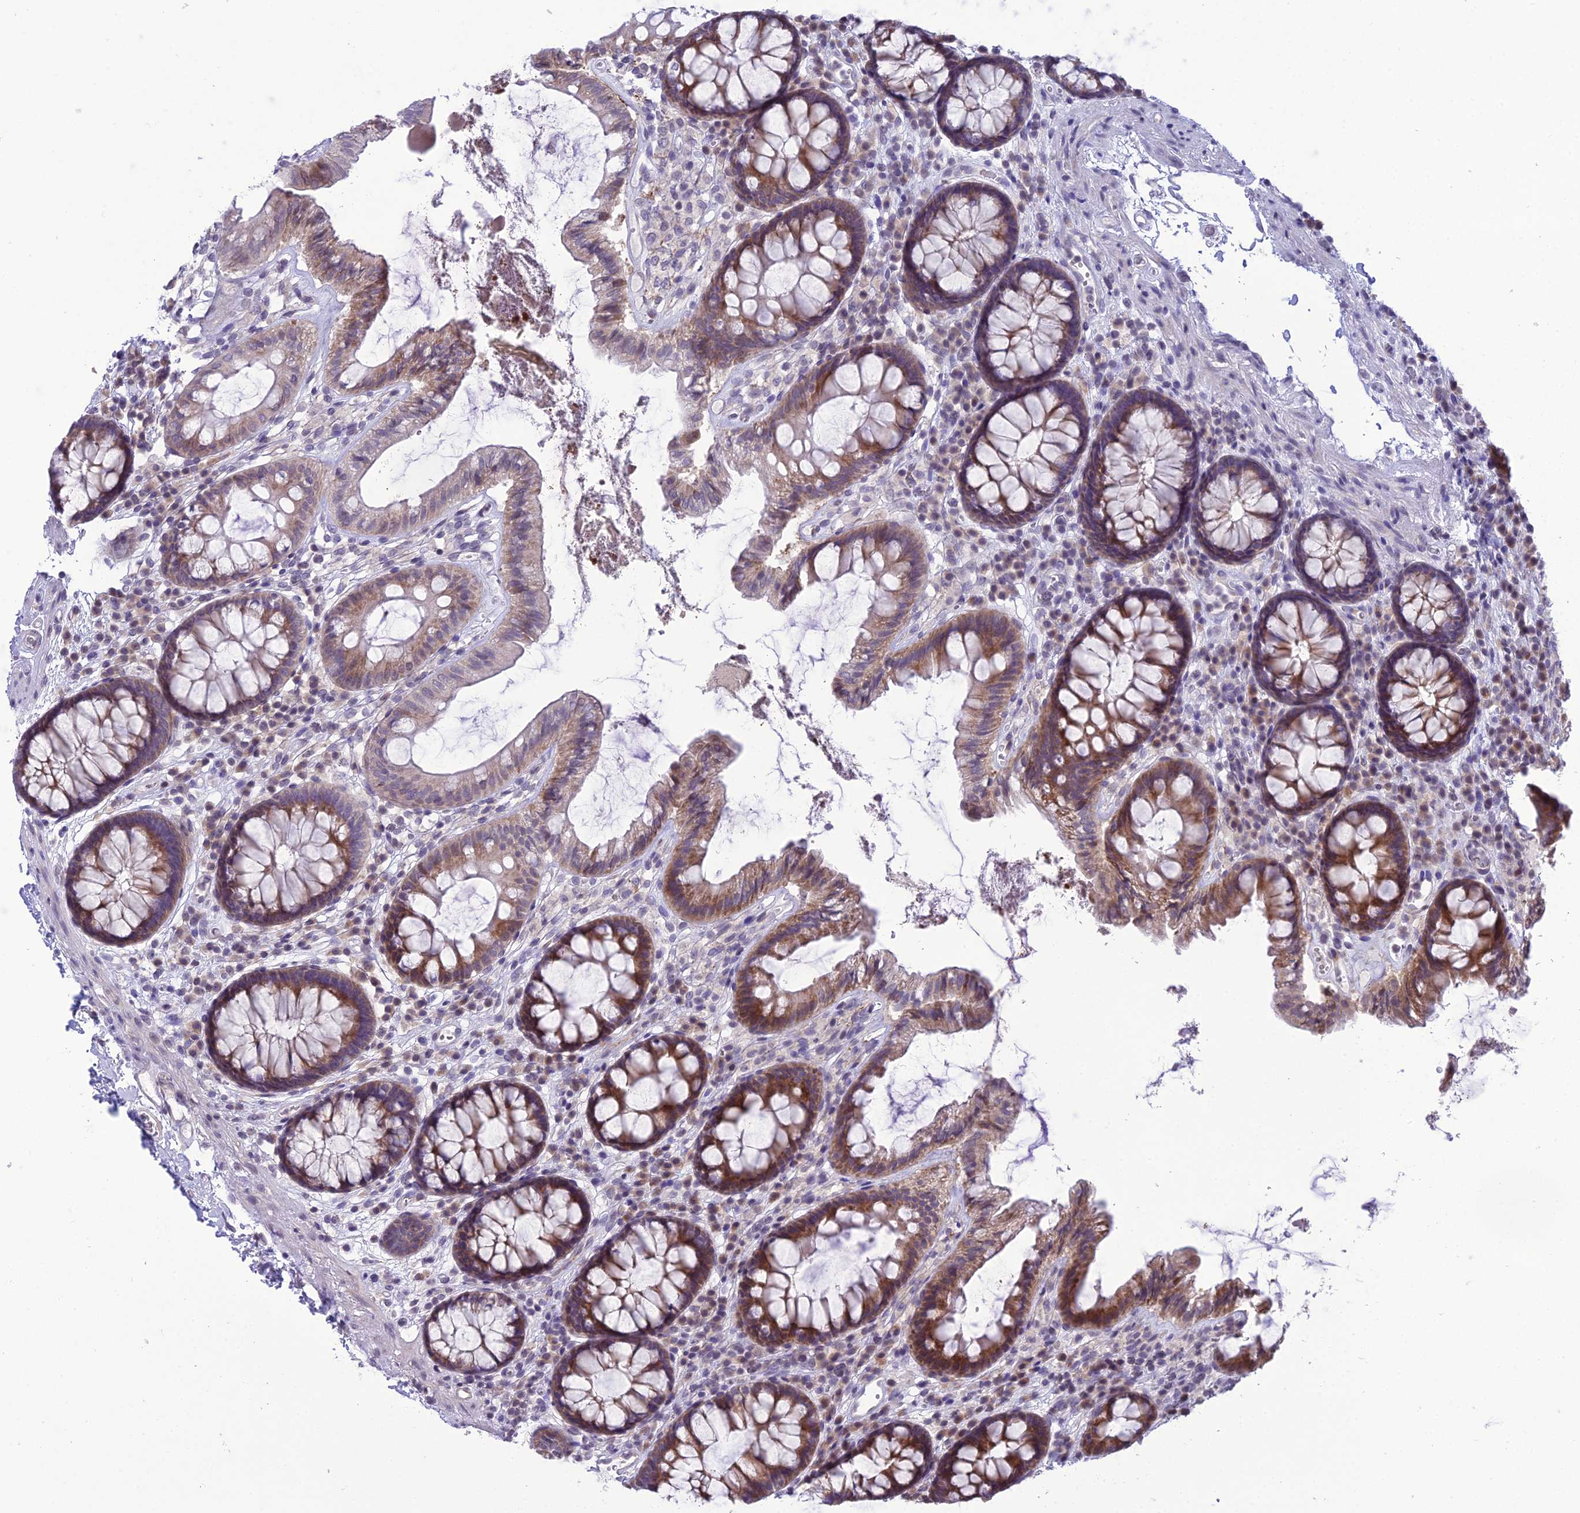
{"staining": {"intensity": "negative", "quantity": "none", "location": "none"}, "tissue": "colon", "cell_type": "Endothelial cells", "image_type": "normal", "snomed": [{"axis": "morphology", "description": "Normal tissue, NOS"}, {"axis": "topography", "description": "Colon"}], "caption": "Immunohistochemistry photomicrograph of normal colon: colon stained with DAB (3,3'-diaminobenzidine) exhibits no significant protein staining in endothelial cells.", "gene": "RPS26", "patient": {"sex": "male", "age": 84}}